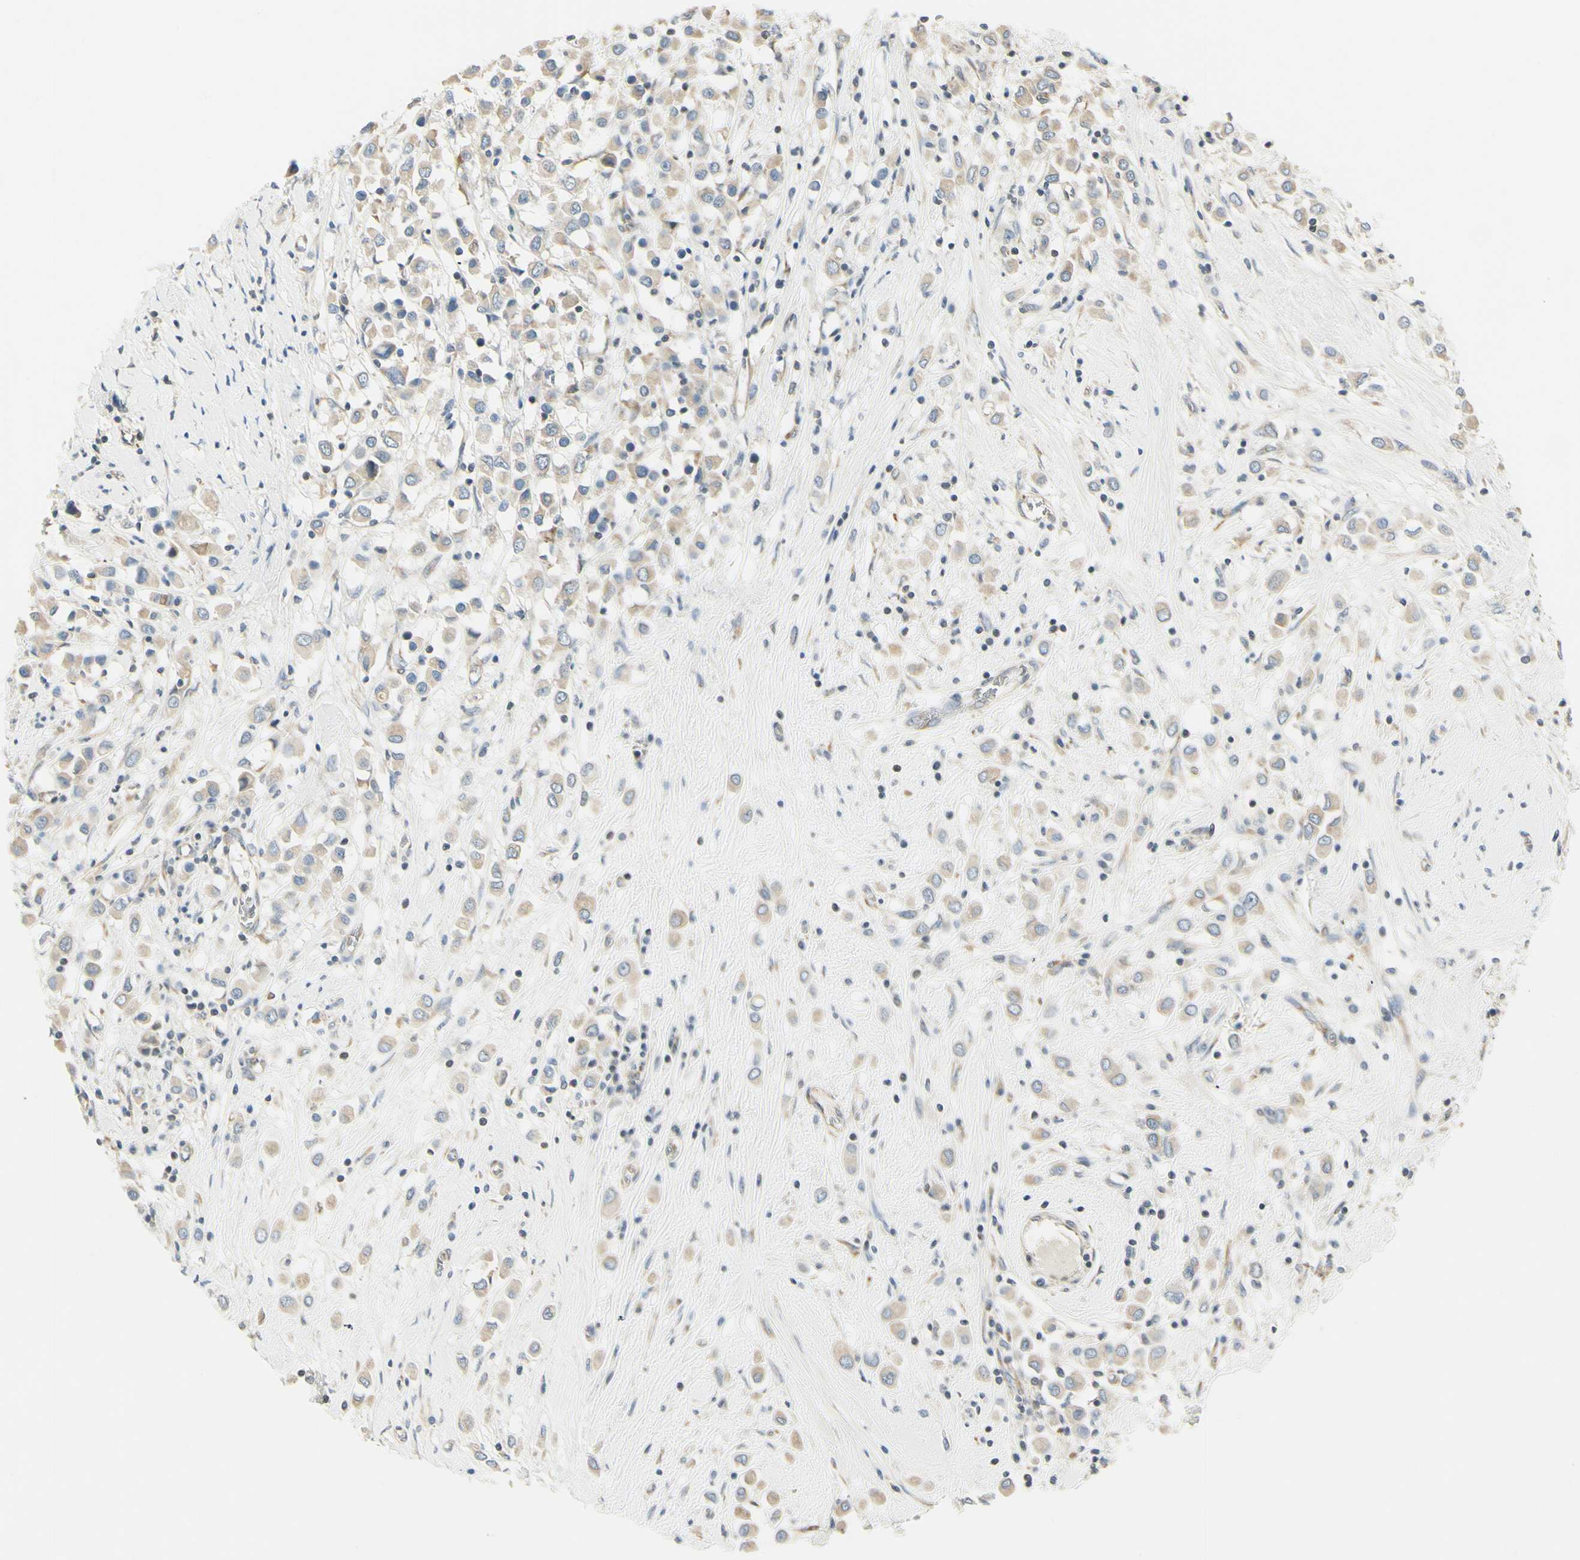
{"staining": {"intensity": "weak", "quantity": "25%-75%", "location": "cytoplasmic/membranous"}, "tissue": "breast cancer", "cell_type": "Tumor cells", "image_type": "cancer", "snomed": [{"axis": "morphology", "description": "Duct carcinoma"}, {"axis": "topography", "description": "Breast"}], "caption": "Tumor cells show weak cytoplasmic/membranous expression in approximately 25%-75% of cells in breast cancer.", "gene": "IGDCC4", "patient": {"sex": "female", "age": 61}}